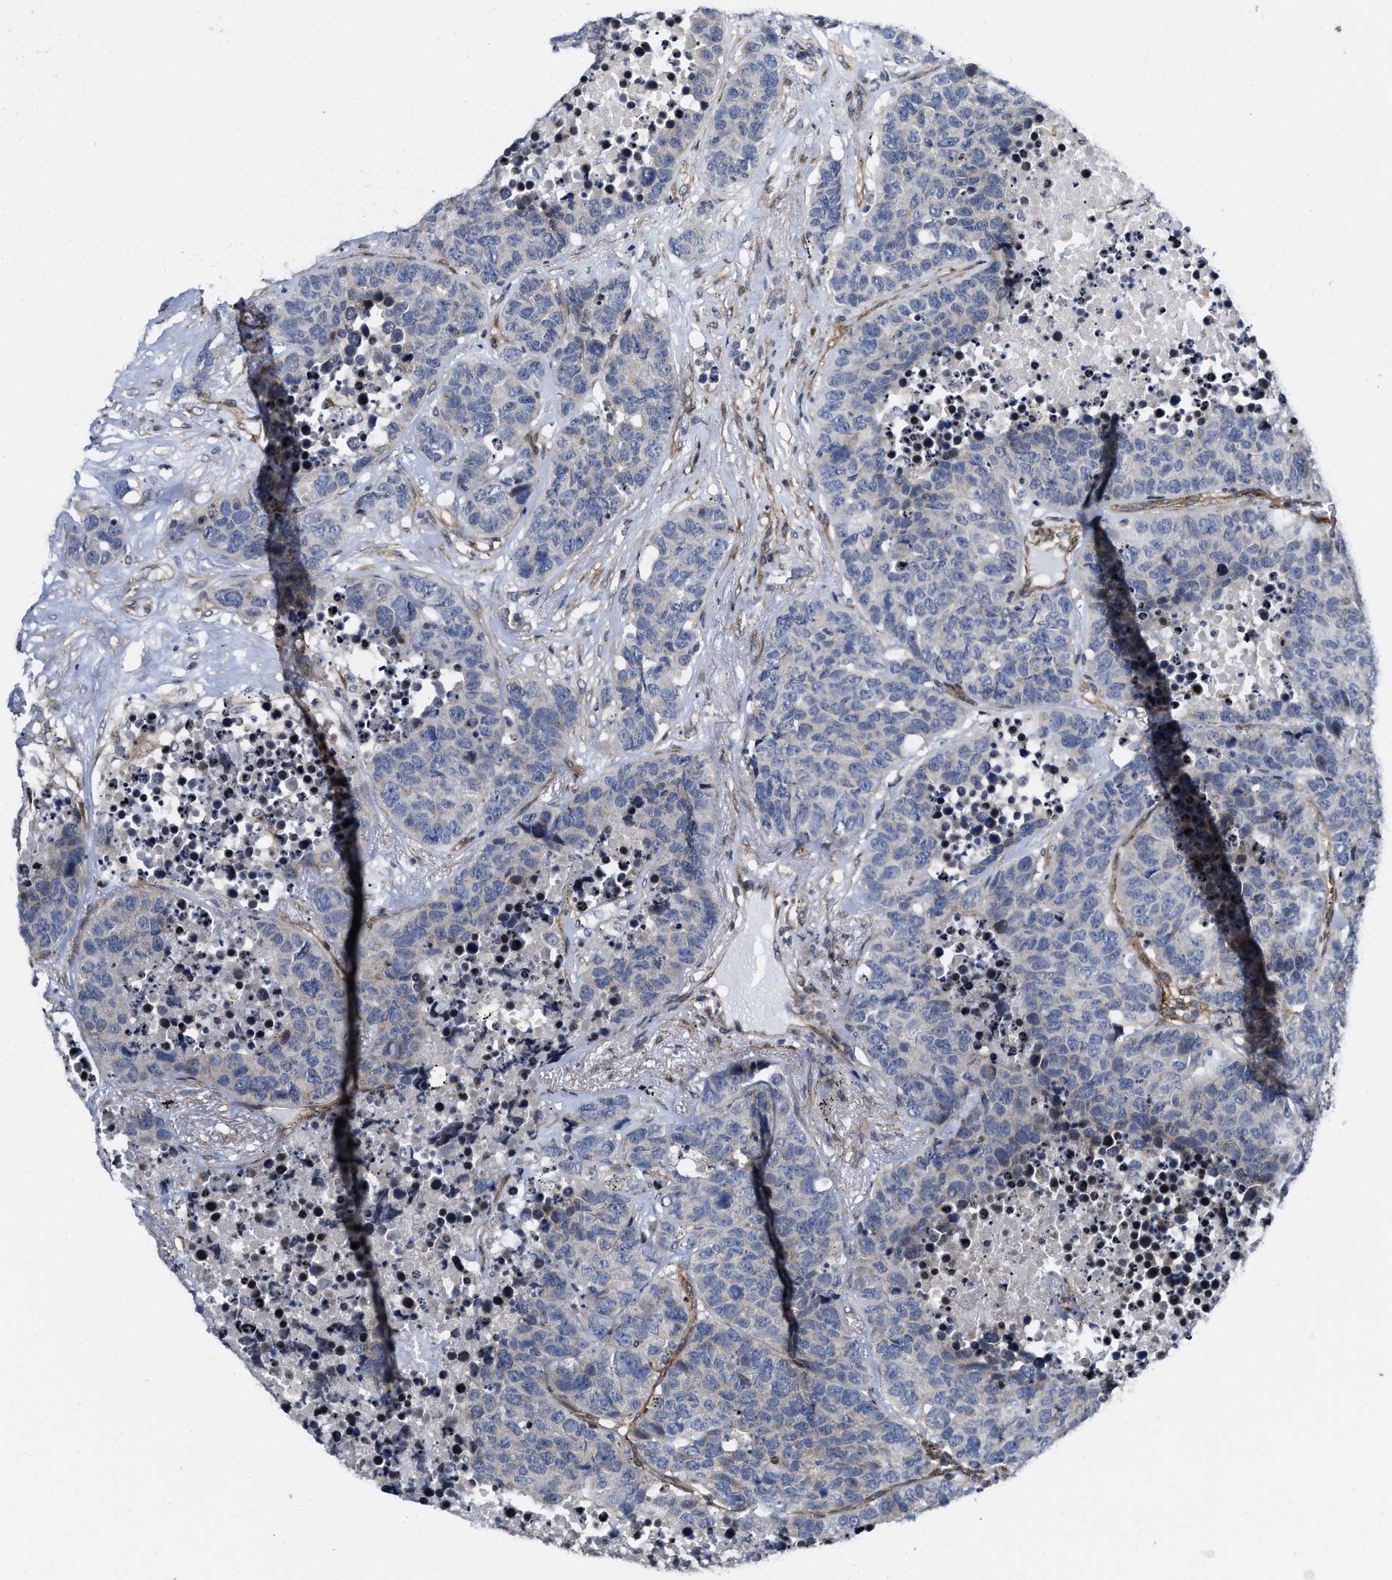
{"staining": {"intensity": "negative", "quantity": "none", "location": "none"}, "tissue": "carcinoid", "cell_type": "Tumor cells", "image_type": "cancer", "snomed": [{"axis": "morphology", "description": "Carcinoid, malignant, NOS"}, {"axis": "topography", "description": "Lung"}], "caption": "Protein analysis of carcinoid (malignant) demonstrates no significant positivity in tumor cells. (DAB (3,3'-diaminobenzidine) IHC with hematoxylin counter stain).", "gene": "TGFB1I1", "patient": {"sex": "male", "age": 60}}